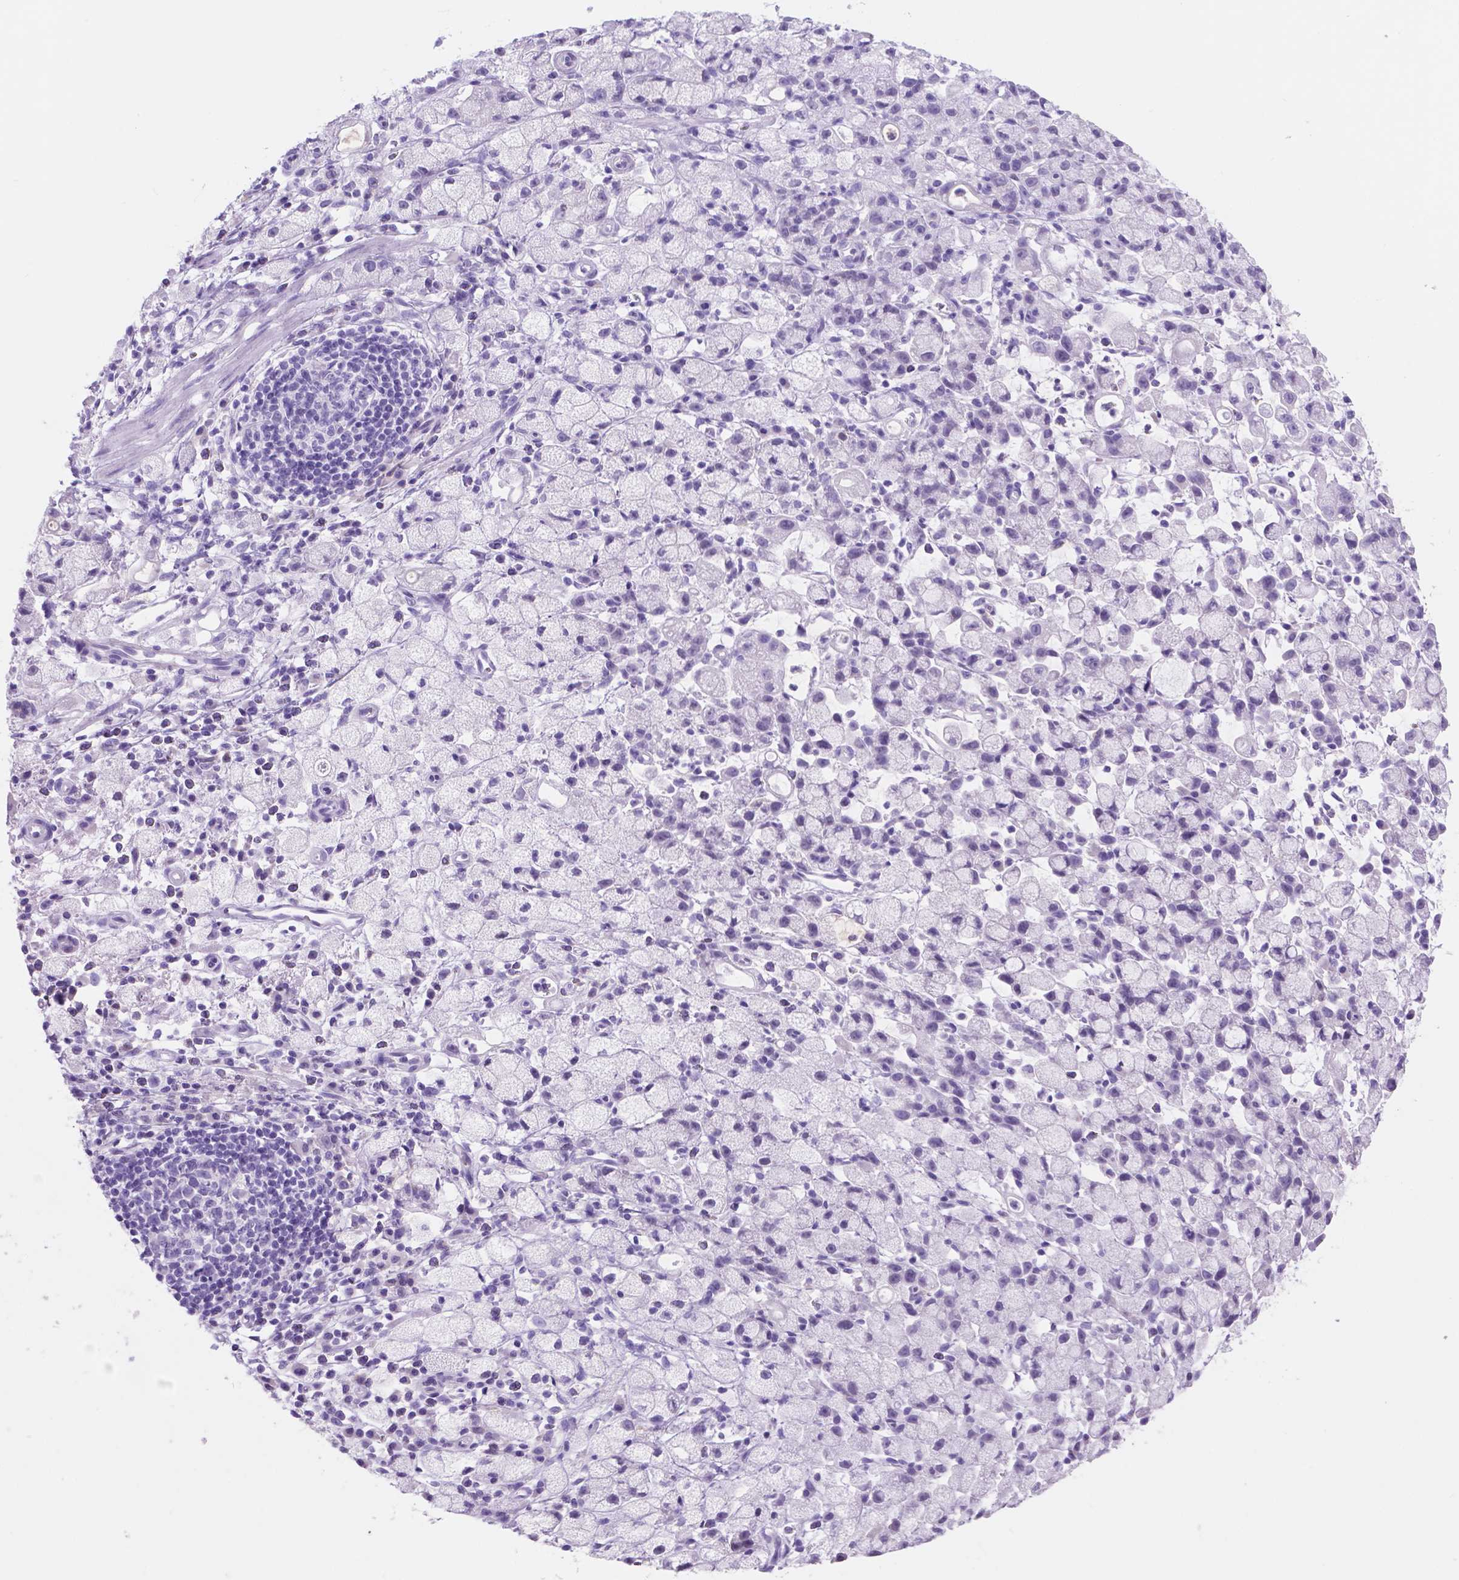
{"staining": {"intensity": "negative", "quantity": "none", "location": "none"}, "tissue": "stomach cancer", "cell_type": "Tumor cells", "image_type": "cancer", "snomed": [{"axis": "morphology", "description": "Adenocarcinoma, NOS"}, {"axis": "topography", "description": "Stomach"}], "caption": "Adenocarcinoma (stomach) was stained to show a protein in brown. There is no significant expression in tumor cells. (DAB IHC with hematoxylin counter stain).", "gene": "GRIN2B", "patient": {"sex": "male", "age": 58}}